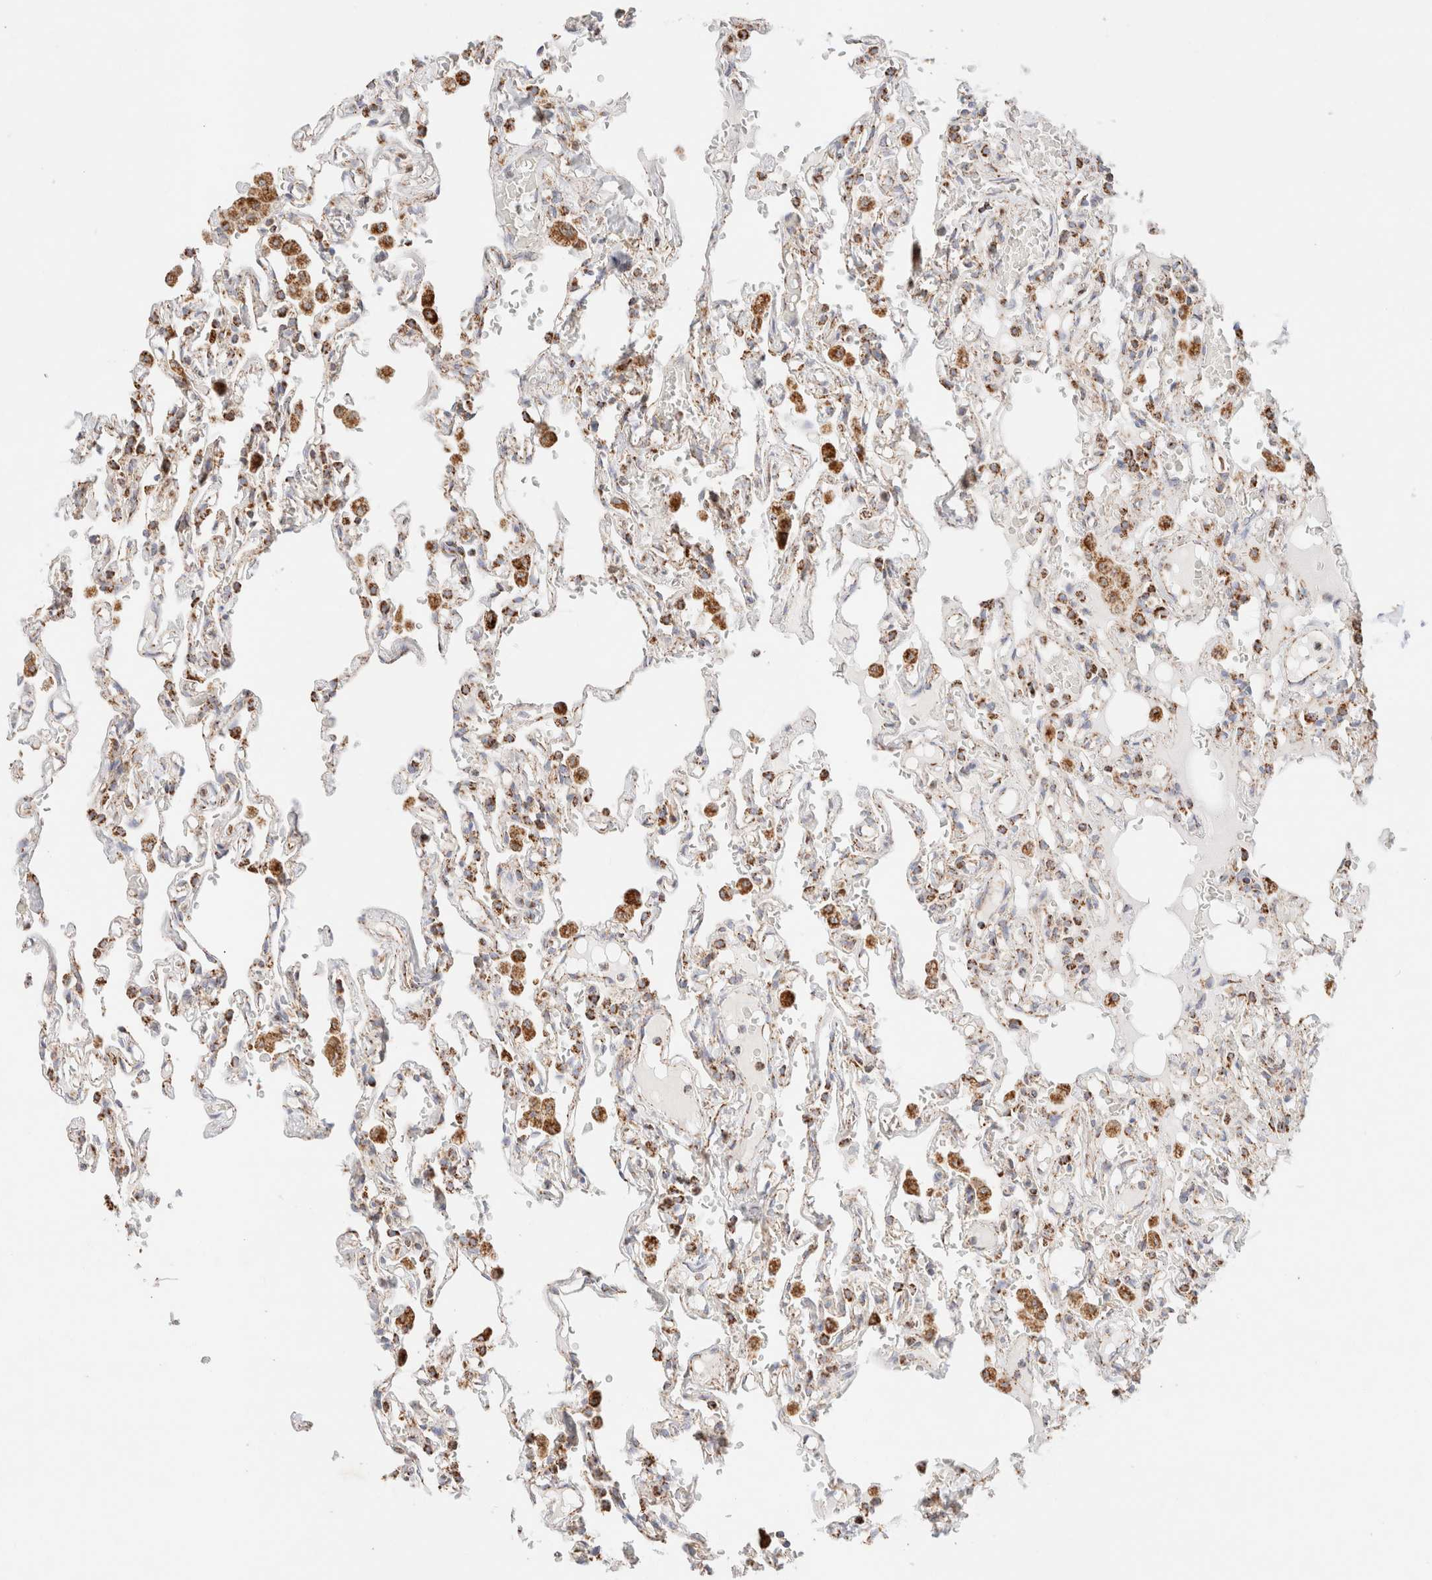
{"staining": {"intensity": "strong", "quantity": "25%-75%", "location": "cytoplasmic/membranous"}, "tissue": "lung", "cell_type": "Alveolar cells", "image_type": "normal", "snomed": [{"axis": "morphology", "description": "Normal tissue, NOS"}, {"axis": "topography", "description": "Lung"}], "caption": "Strong cytoplasmic/membranous staining is appreciated in about 25%-75% of alveolar cells in normal lung. (DAB (3,3'-diaminobenzidine) IHC, brown staining for protein, blue staining for nuclei).", "gene": "PHB2", "patient": {"sex": "male", "age": 21}}